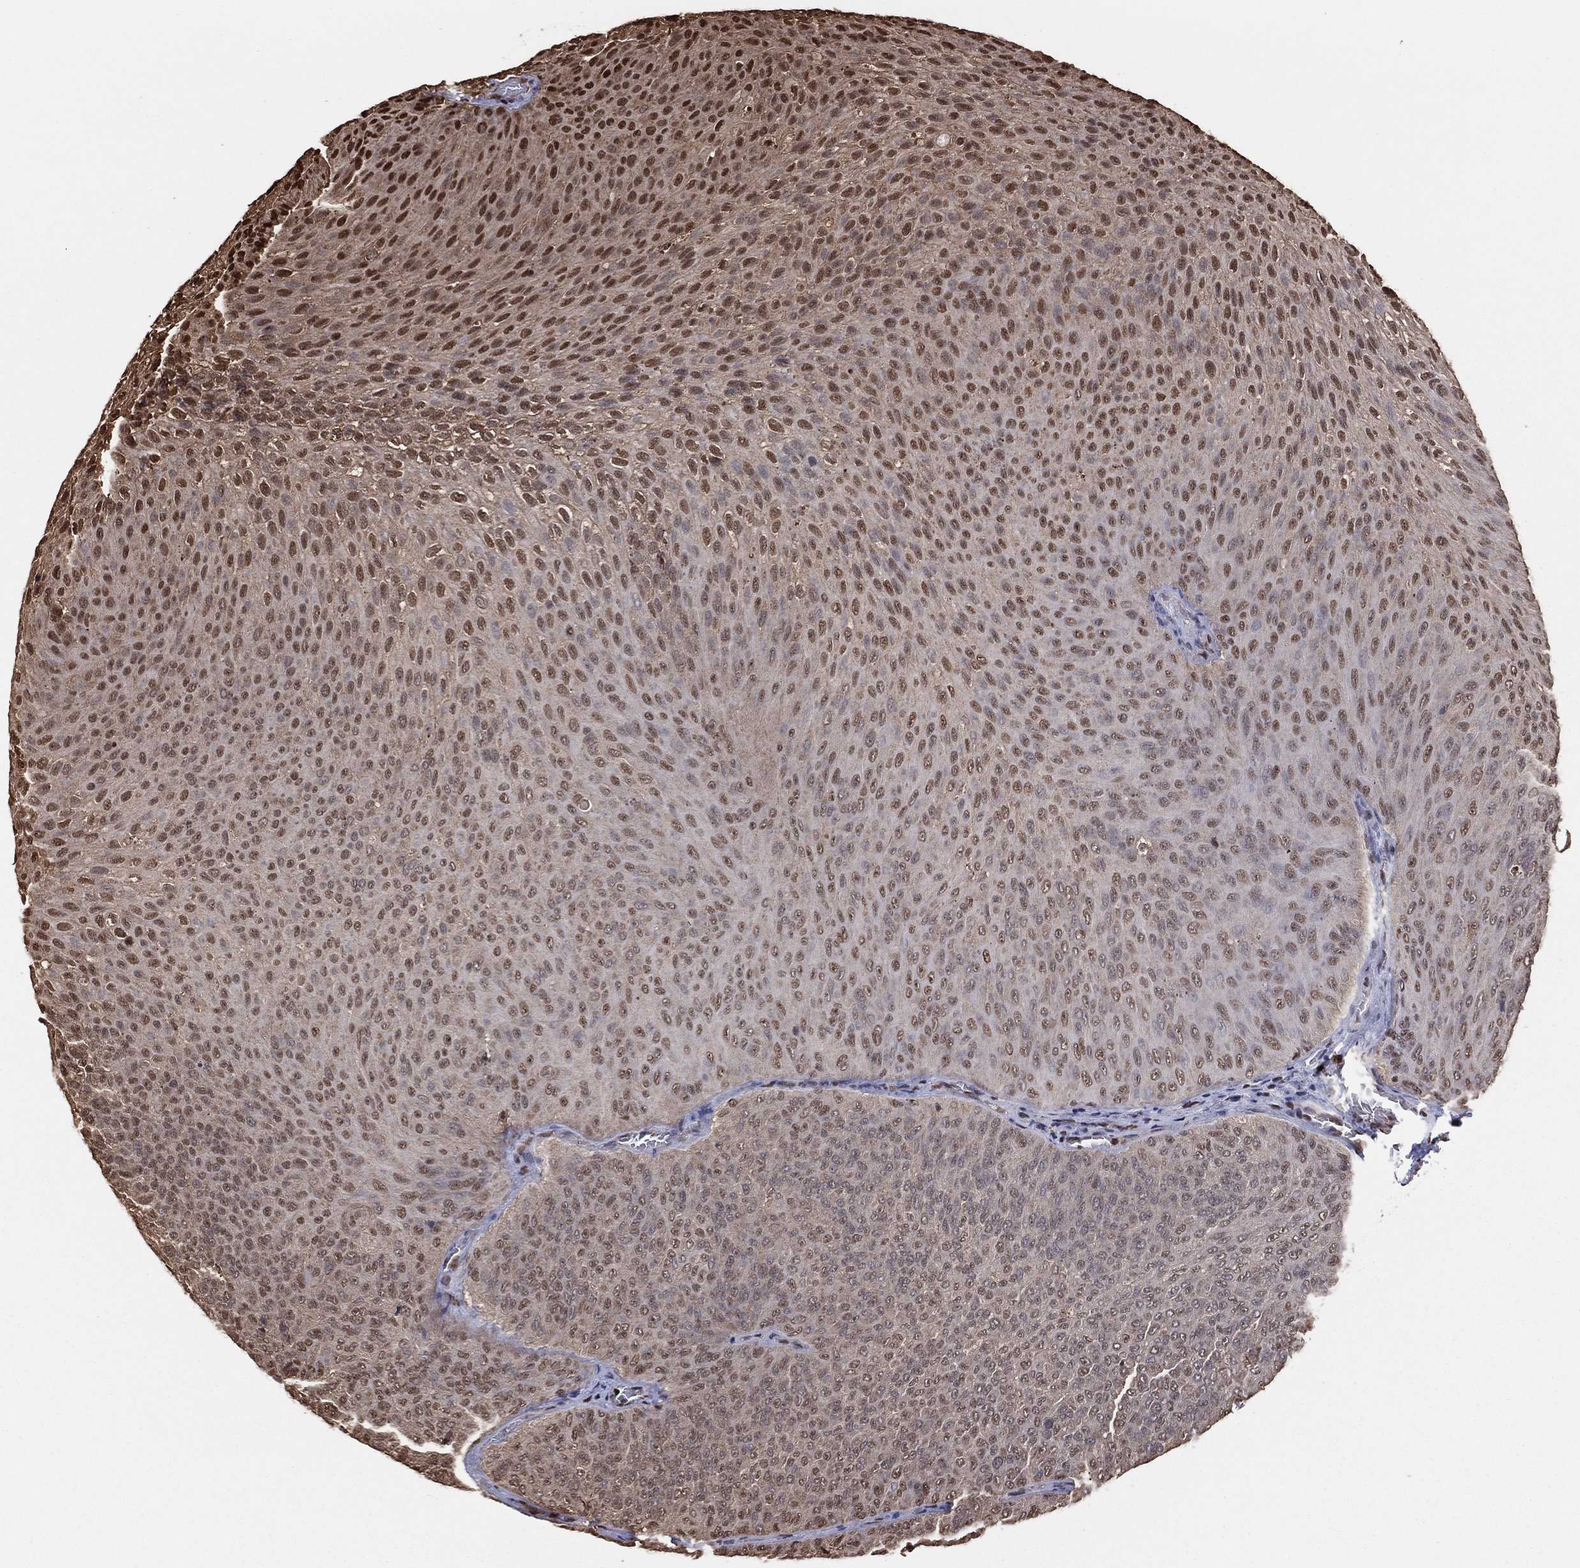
{"staining": {"intensity": "moderate", "quantity": "25%-75%", "location": "nuclear"}, "tissue": "urothelial cancer", "cell_type": "Tumor cells", "image_type": "cancer", "snomed": [{"axis": "morphology", "description": "Urothelial carcinoma, Low grade"}, {"axis": "topography", "description": "Urinary bladder"}], "caption": "The micrograph demonstrates immunohistochemical staining of low-grade urothelial carcinoma. There is moderate nuclear expression is seen in approximately 25%-75% of tumor cells.", "gene": "GAPDH", "patient": {"sex": "male", "age": 78}}